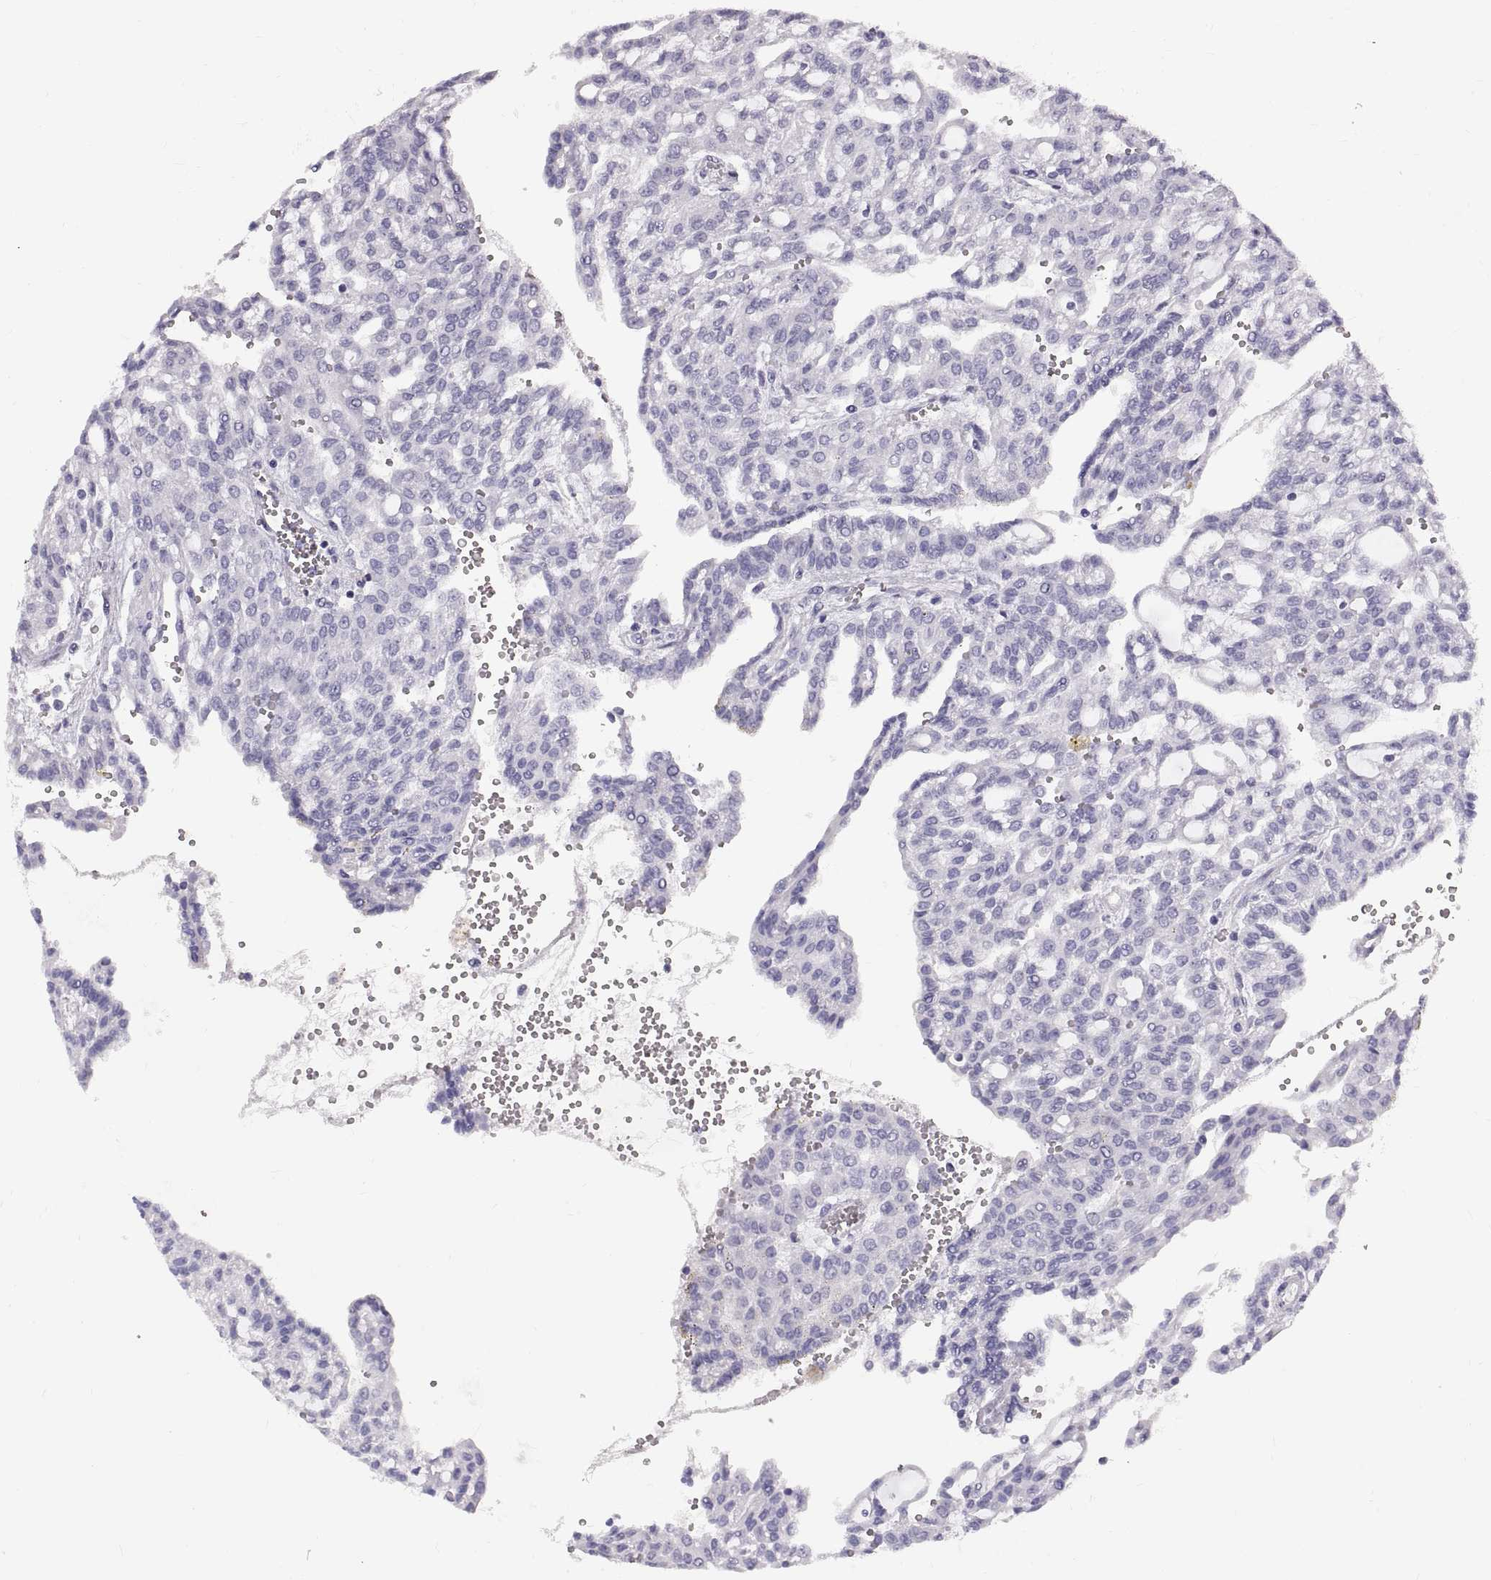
{"staining": {"intensity": "negative", "quantity": "none", "location": "none"}, "tissue": "renal cancer", "cell_type": "Tumor cells", "image_type": "cancer", "snomed": [{"axis": "morphology", "description": "Adenocarcinoma, NOS"}, {"axis": "topography", "description": "Kidney"}], "caption": "Adenocarcinoma (renal) was stained to show a protein in brown. There is no significant positivity in tumor cells. Nuclei are stained in blue.", "gene": "WFDC8", "patient": {"sex": "male", "age": 63}}